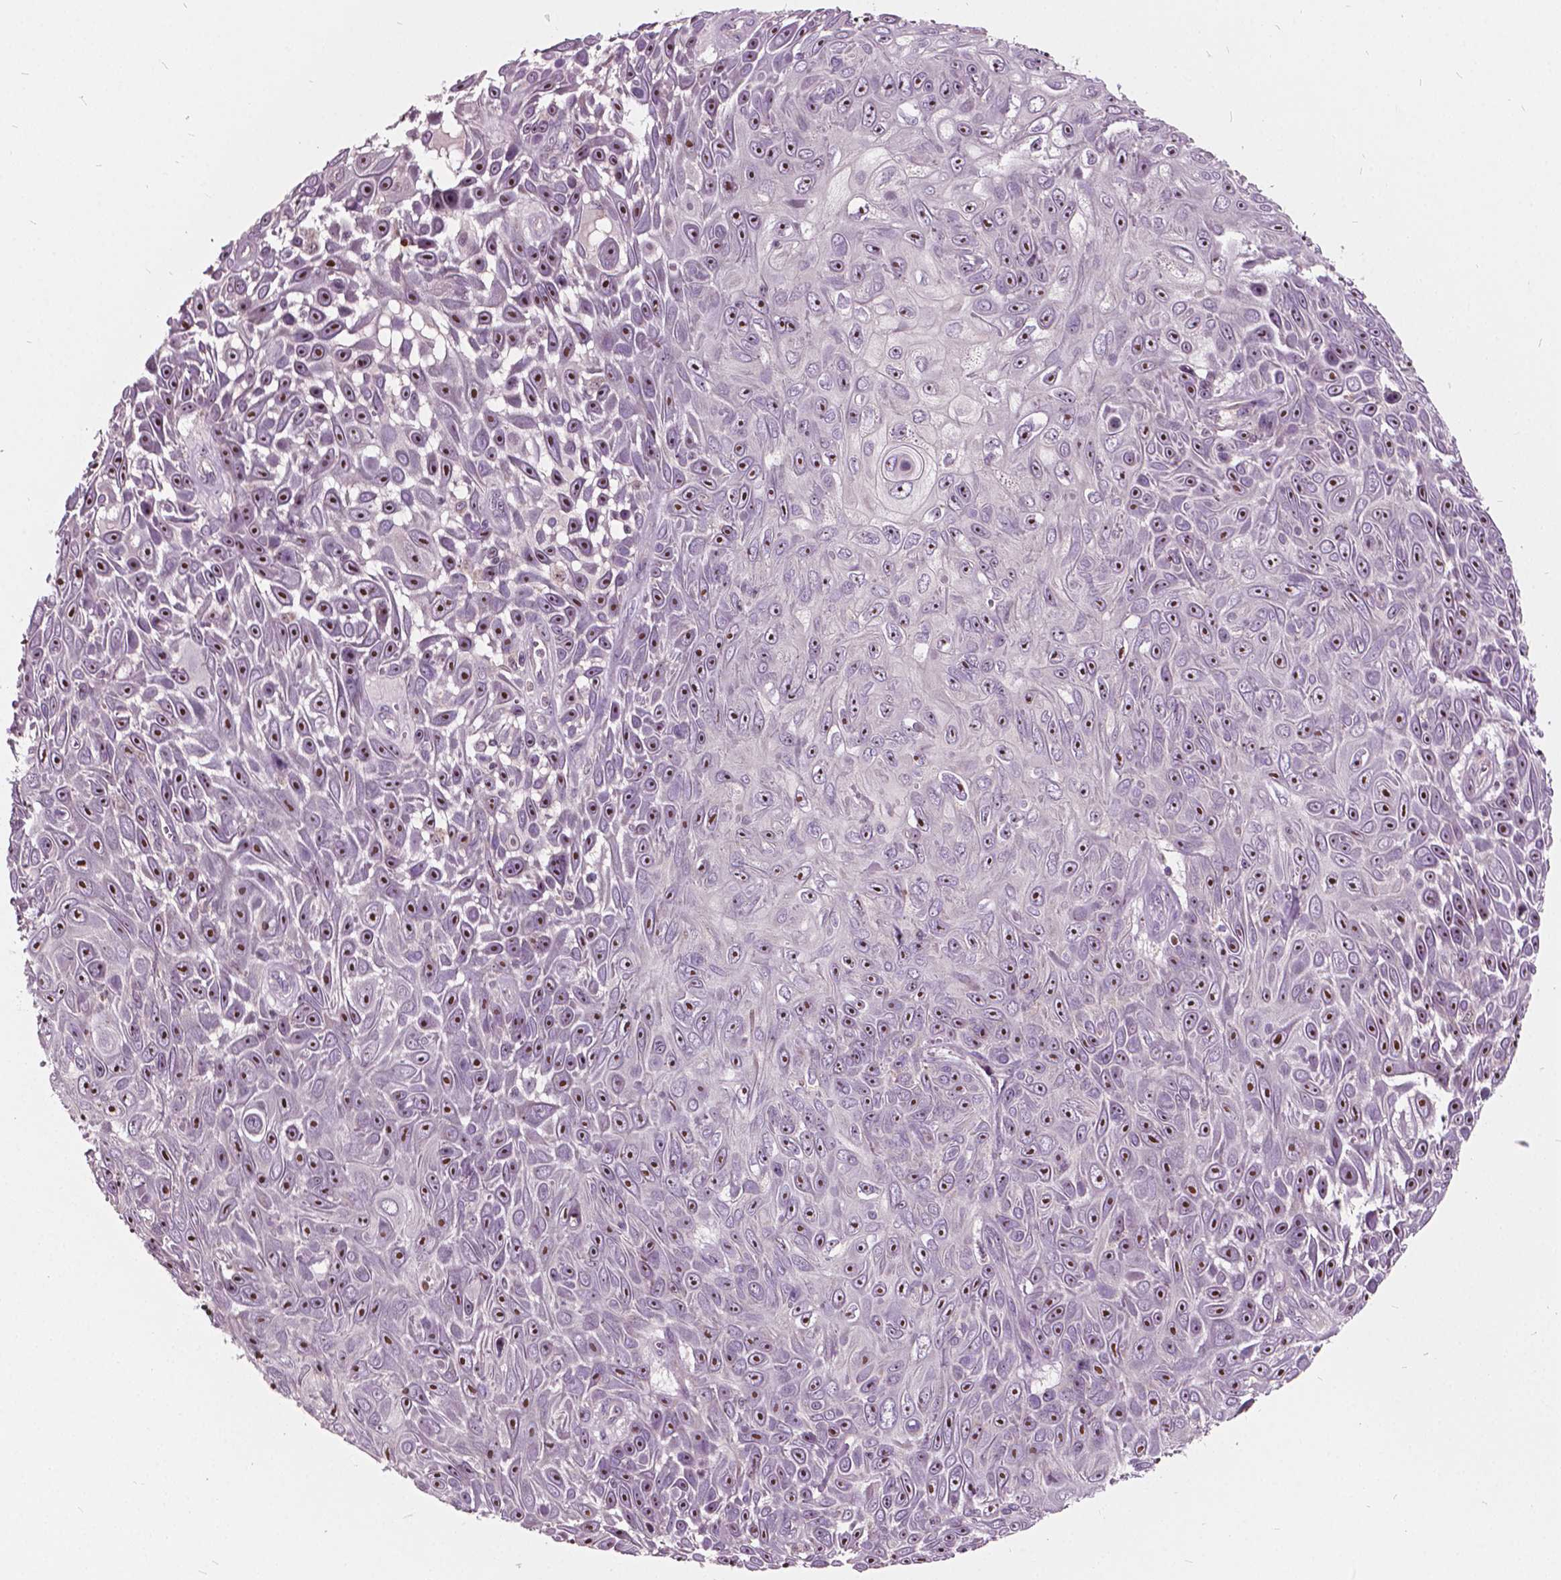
{"staining": {"intensity": "strong", "quantity": ">75%", "location": "nuclear"}, "tissue": "skin cancer", "cell_type": "Tumor cells", "image_type": "cancer", "snomed": [{"axis": "morphology", "description": "Squamous cell carcinoma, NOS"}, {"axis": "topography", "description": "Skin"}], "caption": "The micrograph exhibits immunohistochemical staining of squamous cell carcinoma (skin). There is strong nuclear expression is seen in approximately >75% of tumor cells.", "gene": "ODF3L2", "patient": {"sex": "male", "age": 82}}